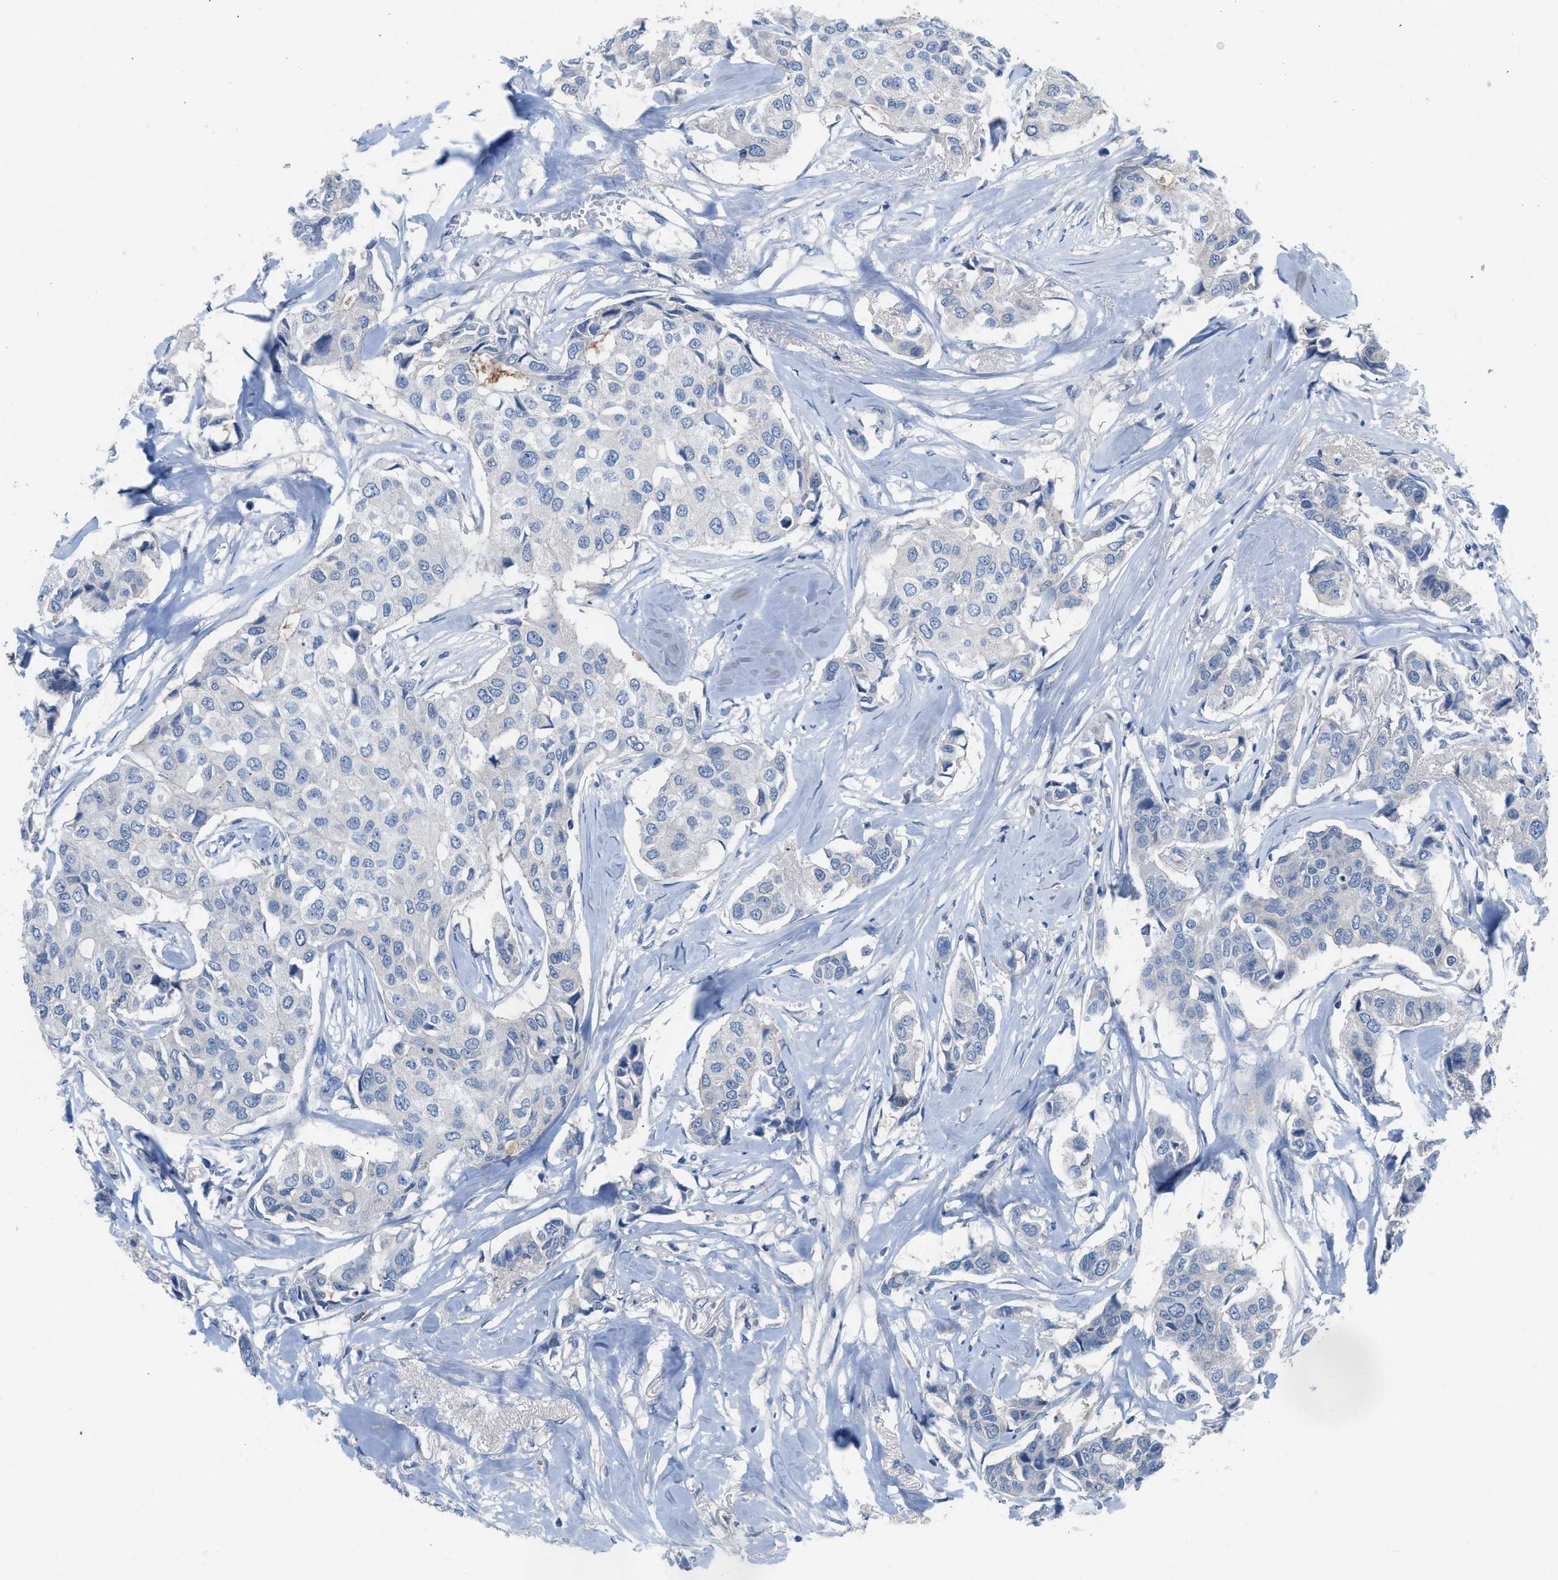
{"staining": {"intensity": "negative", "quantity": "none", "location": "none"}, "tissue": "breast cancer", "cell_type": "Tumor cells", "image_type": "cancer", "snomed": [{"axis": "morphology", "description": "Duct carcinoma"}, {"axis": "topography", "description": "Breast"}], "caption": "DAB immunohistochemical staining of intraductal carcinoma (breast) displays no significant staining in tumor cells.", "gene": "HPX", "patient": {"sex": "female", "age": 80}}